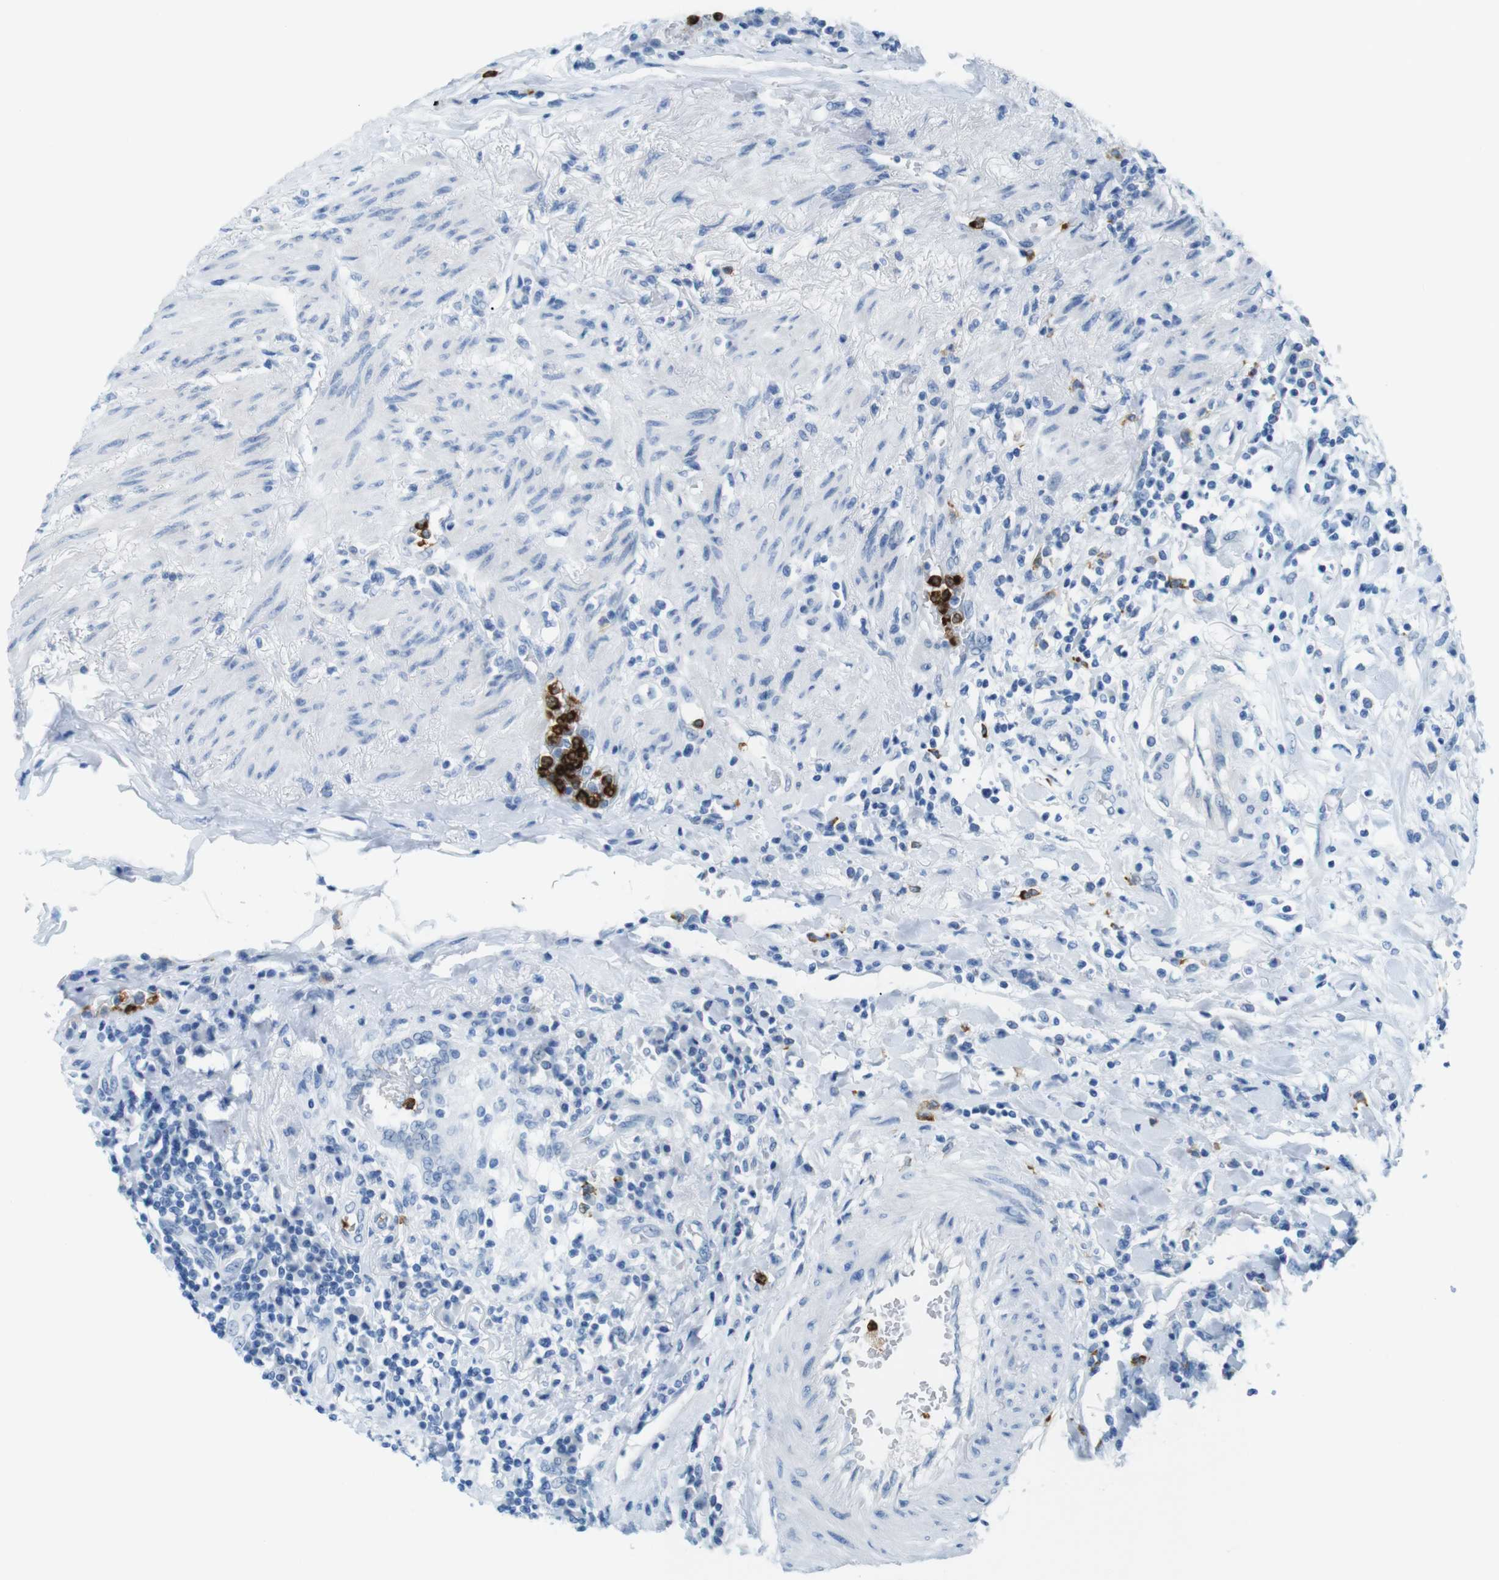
{"staining": {"intensity": "negative", "quantity": "none", "location": "none"}, "tissue": "urothelial cancer", "cell_type": "Tumor cells", "image_type": "cancer", "snomed": [{"axis": "morphology", "description": "Urothelial carcinoma, High grade"}, {"axis": "topography", "description": "Urinary bladder"}], "caption": "This is a image of IHC staining of high-grade urothelial carcinoma, which shows no staining in tumor cells.", "gene": "MCEMP1", "patient": {"sex": "female", "age": 80}}